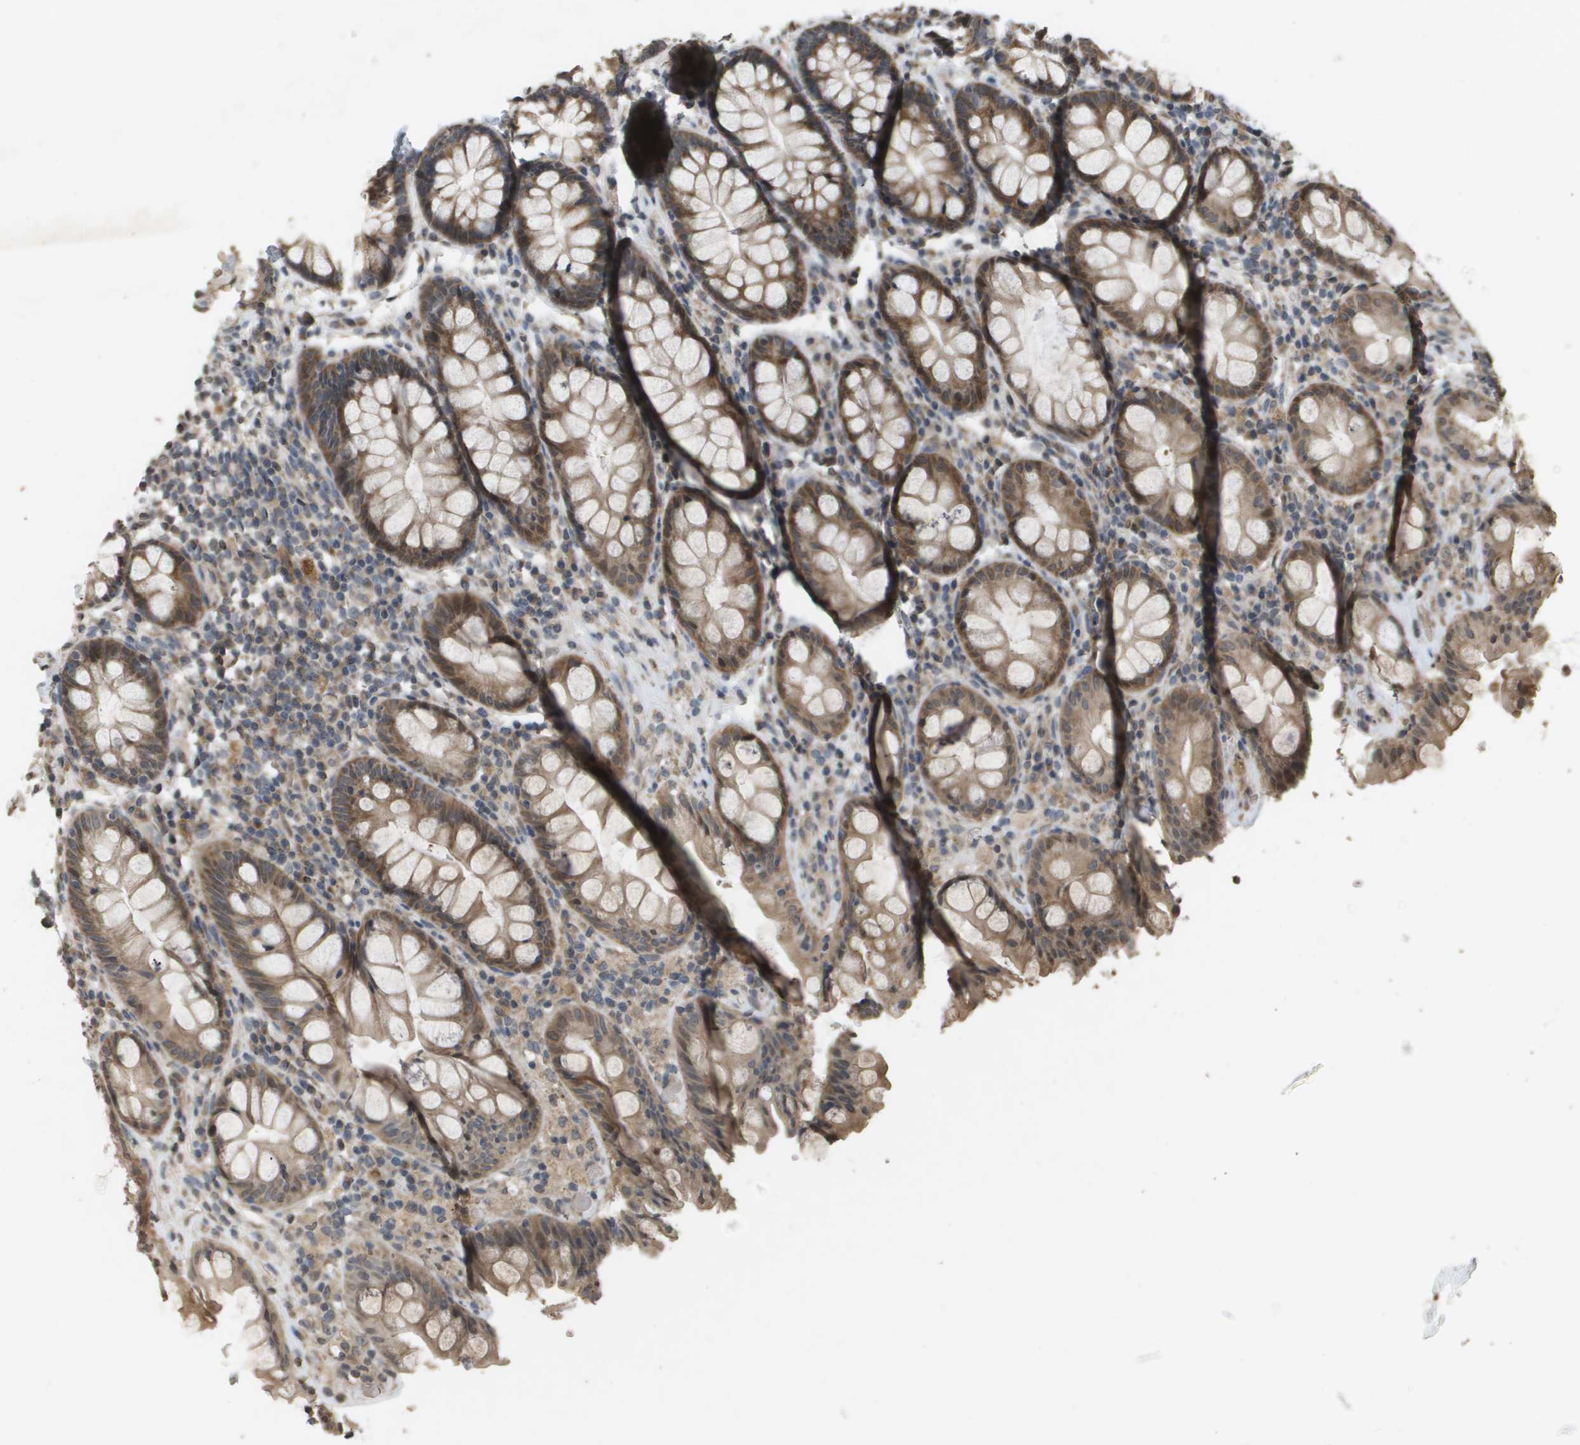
{"staining": {"intensity": "moderate", "quantity": ">75%", "location": "cytoplasmic/membranous"}, "tissue": "rectum", "cell_type": "Glandular cells", "image_type": "normal", "snomed": [{"axis": "morphology", "description": "Normal tissue, NOS"}, {"axis": "topography", "description": "Rectum"}], "caption": "The image reveals staining of benign rectum, revealing moderate cytoplasmic/membranous protein positivity (brown color) within glandular cells.", "gene": "RAB21", "patient": {"sex": "male", "age": 64}}